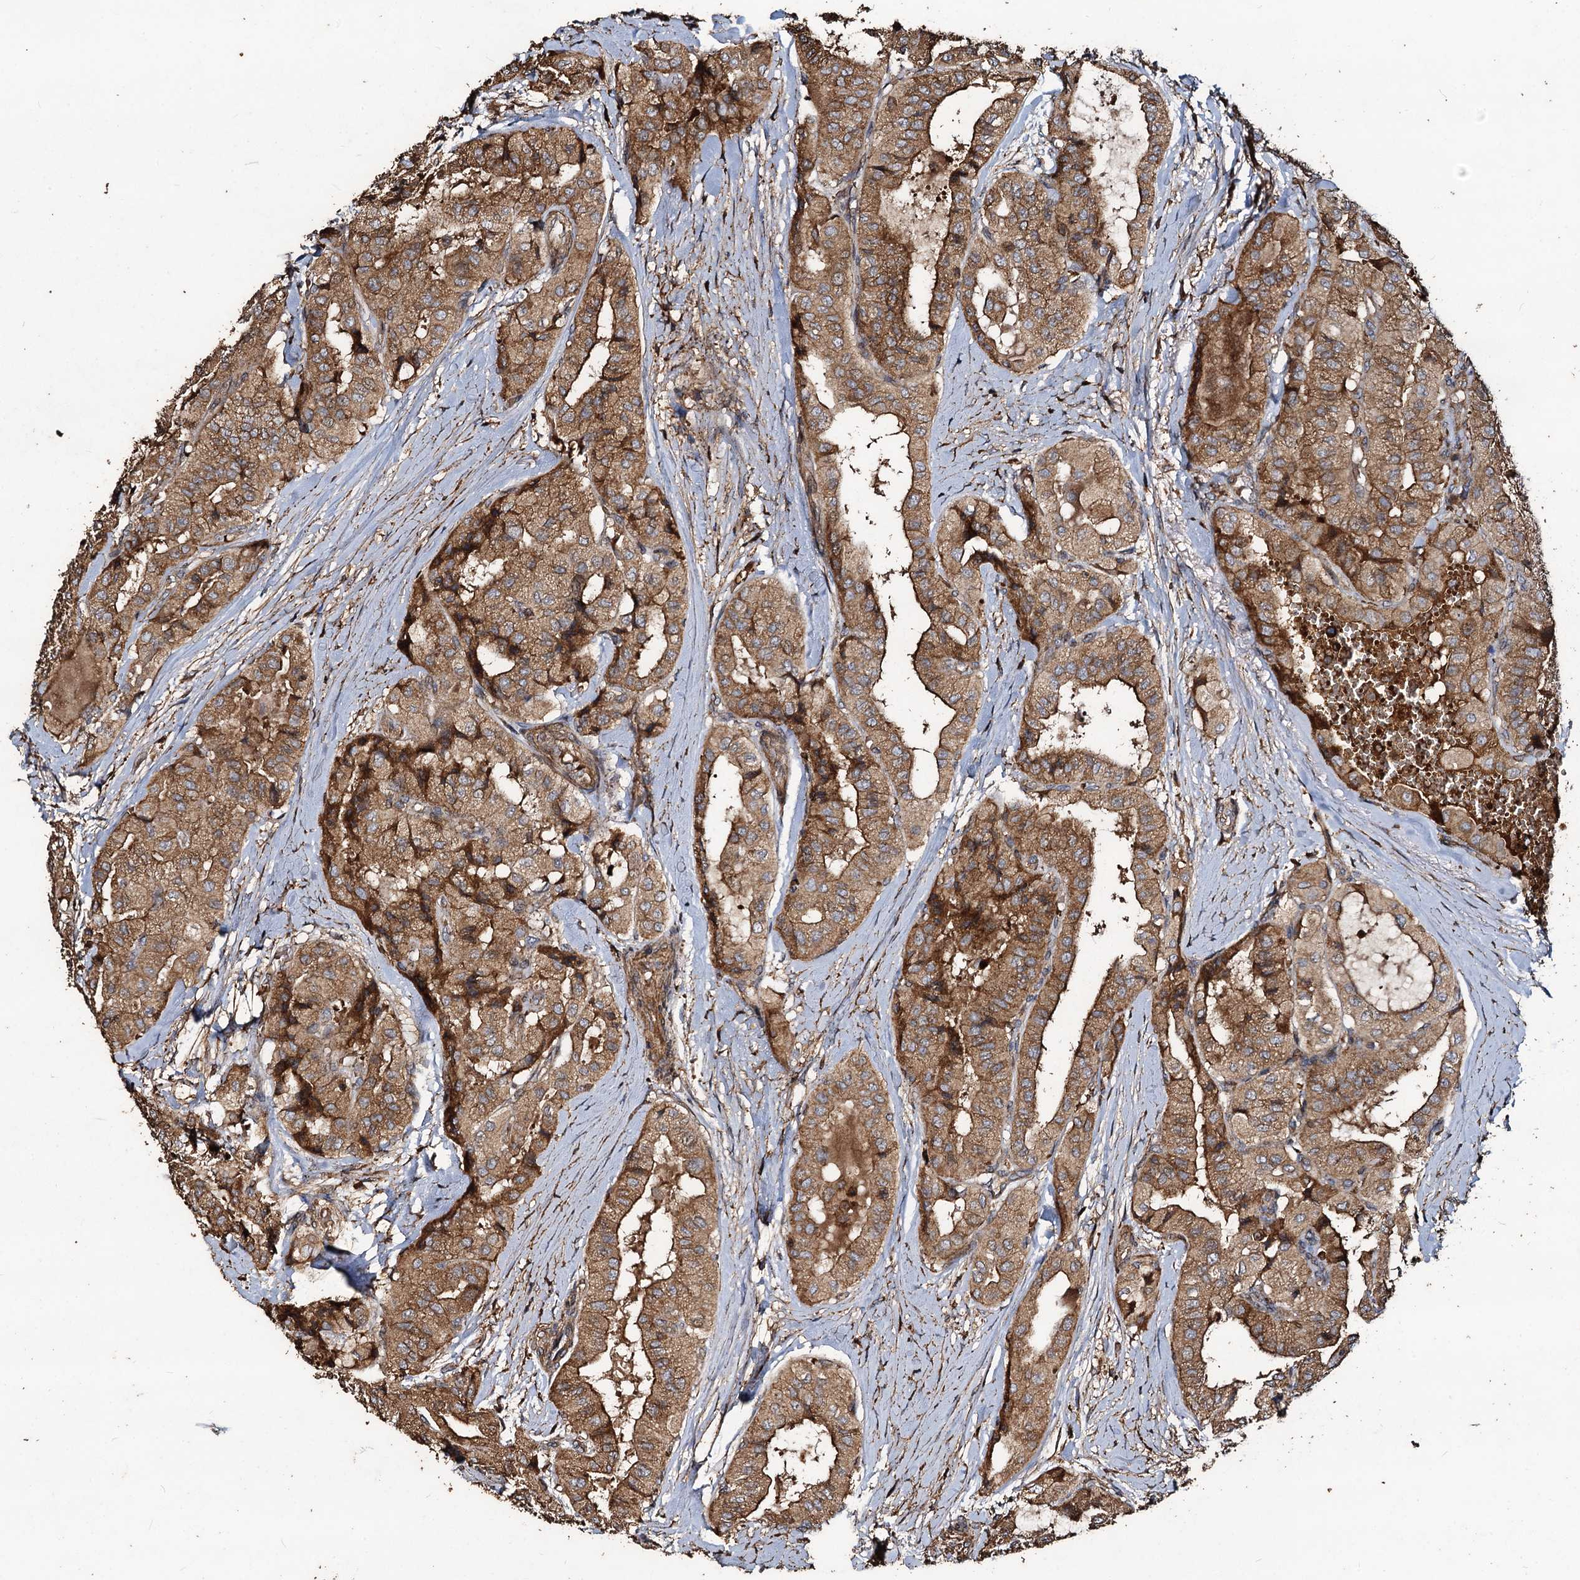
{"staining": {"intensity": "moderate", "quantity": ">75%", "location": "cytoplasmic/membranous"}, "tissue": "thyroid cancer", "cell_type": "Tumor cells", "image_type": "cancer", "snomed": [{"axis": "morphology", "description": "Papillary adenocarcinoma, NOS"}, {"axis": "topography", "description": "Thyroid gland"}], "caption": "Tumor cells show medium levels of moderate cytoplasmic/membranous staining in approximately >75% of cells in human thyroid cancer. Nuclei are stained in blue.", "gene": "NOTCH2NLA", "patient": {"sex": "female", "age": 59}}